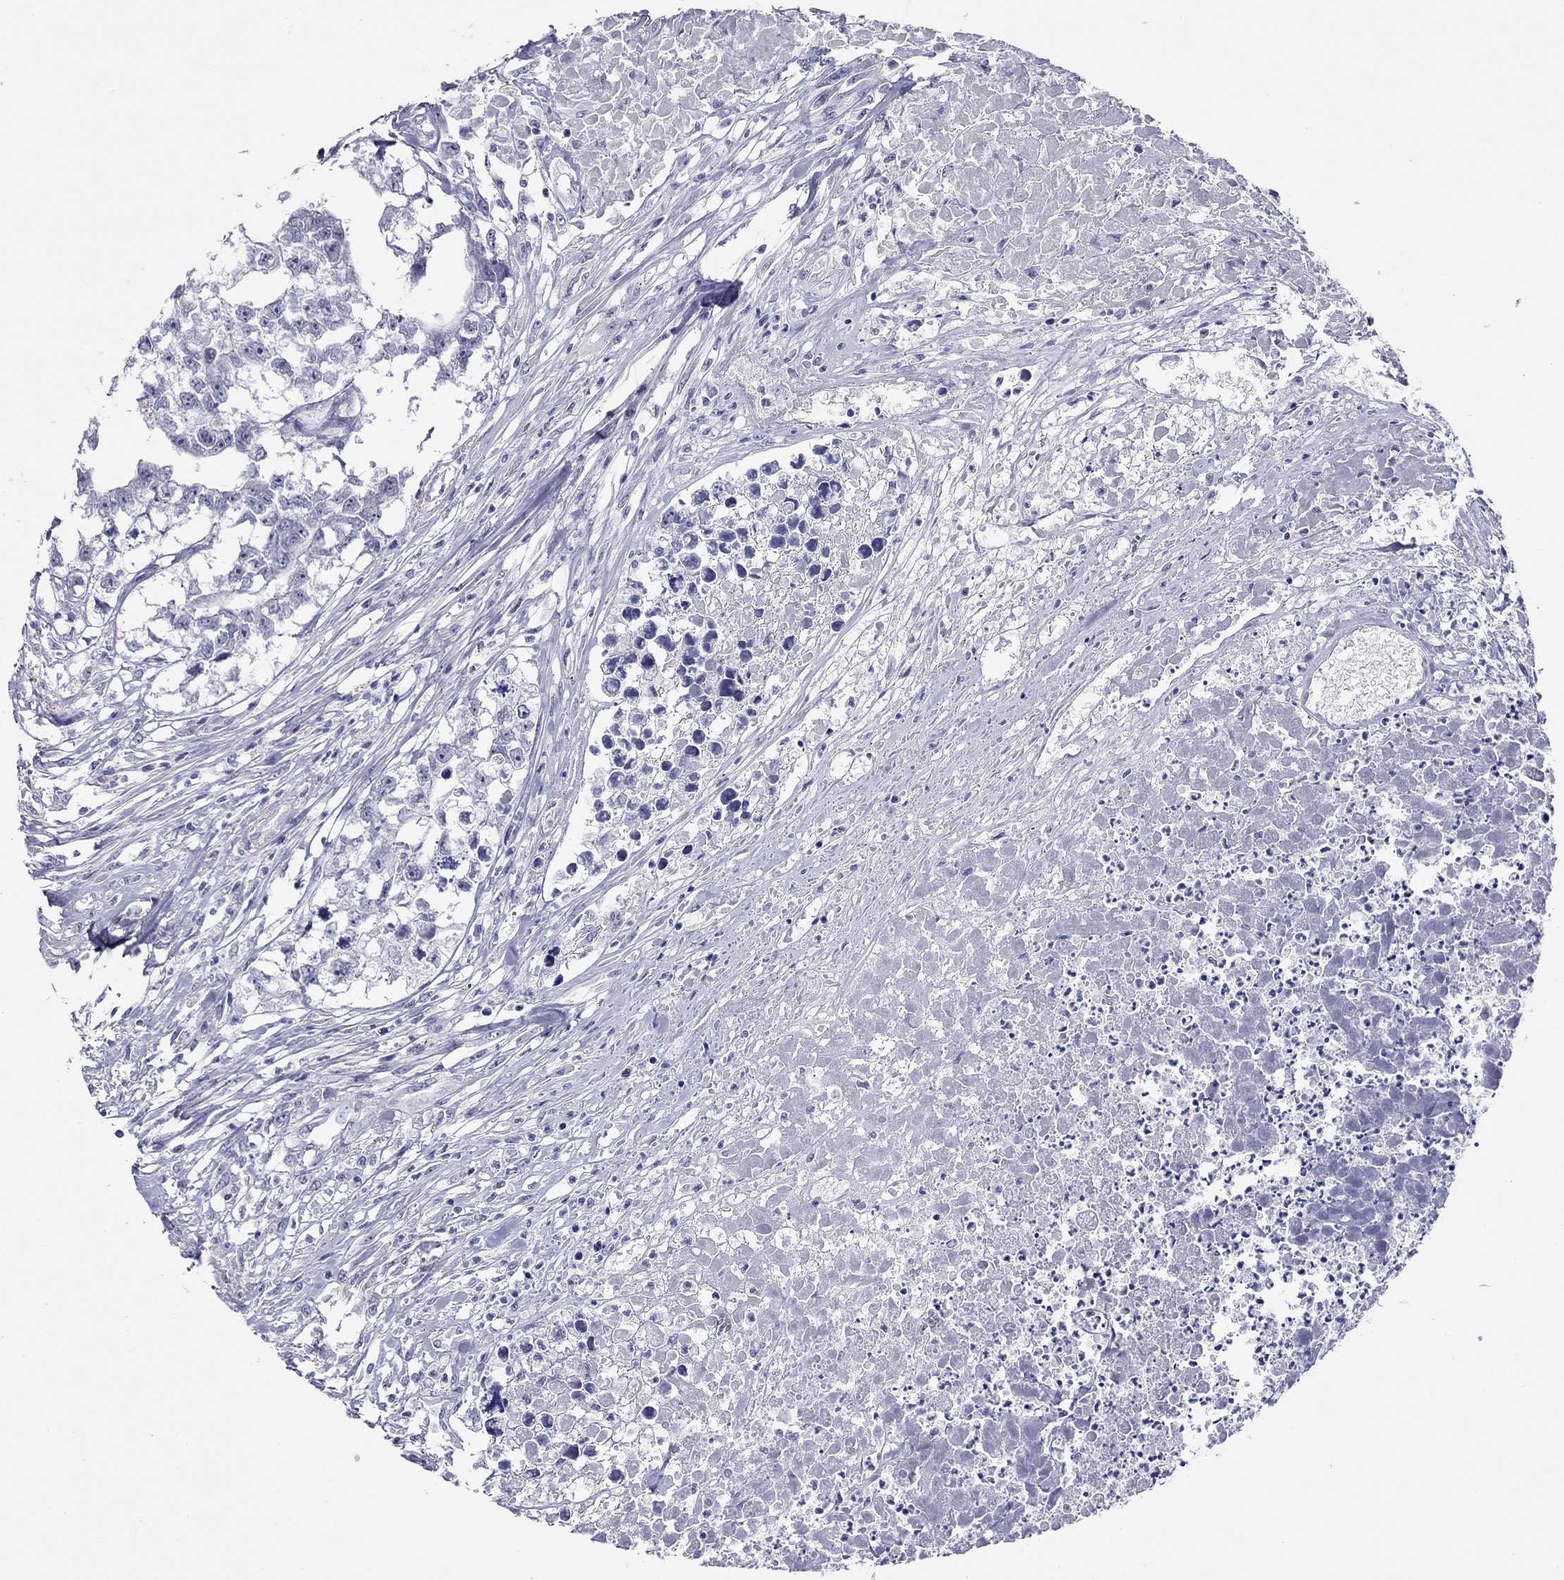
{"staining": {"intensity": "negative", "quantity": "none", "location": "none"}, "tissue": "testis cancer", "cell_type": "Tumor cells", "image_type": "cancer", "snomed": [{"axis": "morphology", "description": "Carcinoma, Embryonal, NOS"}, {"axis": "morphology", "description": "Teratoma, malignant, NOS"}, {"axis": "topography", "description": "Testis"}], "caption": "Protein analysis of testis embryonal carcinoma exhibits no significant expression in tumor cells. (Brightfield microscopy of DAB IHC at high magnification).", "gene": "MYMX", "patient": {"sex": "male", "age": 44}}